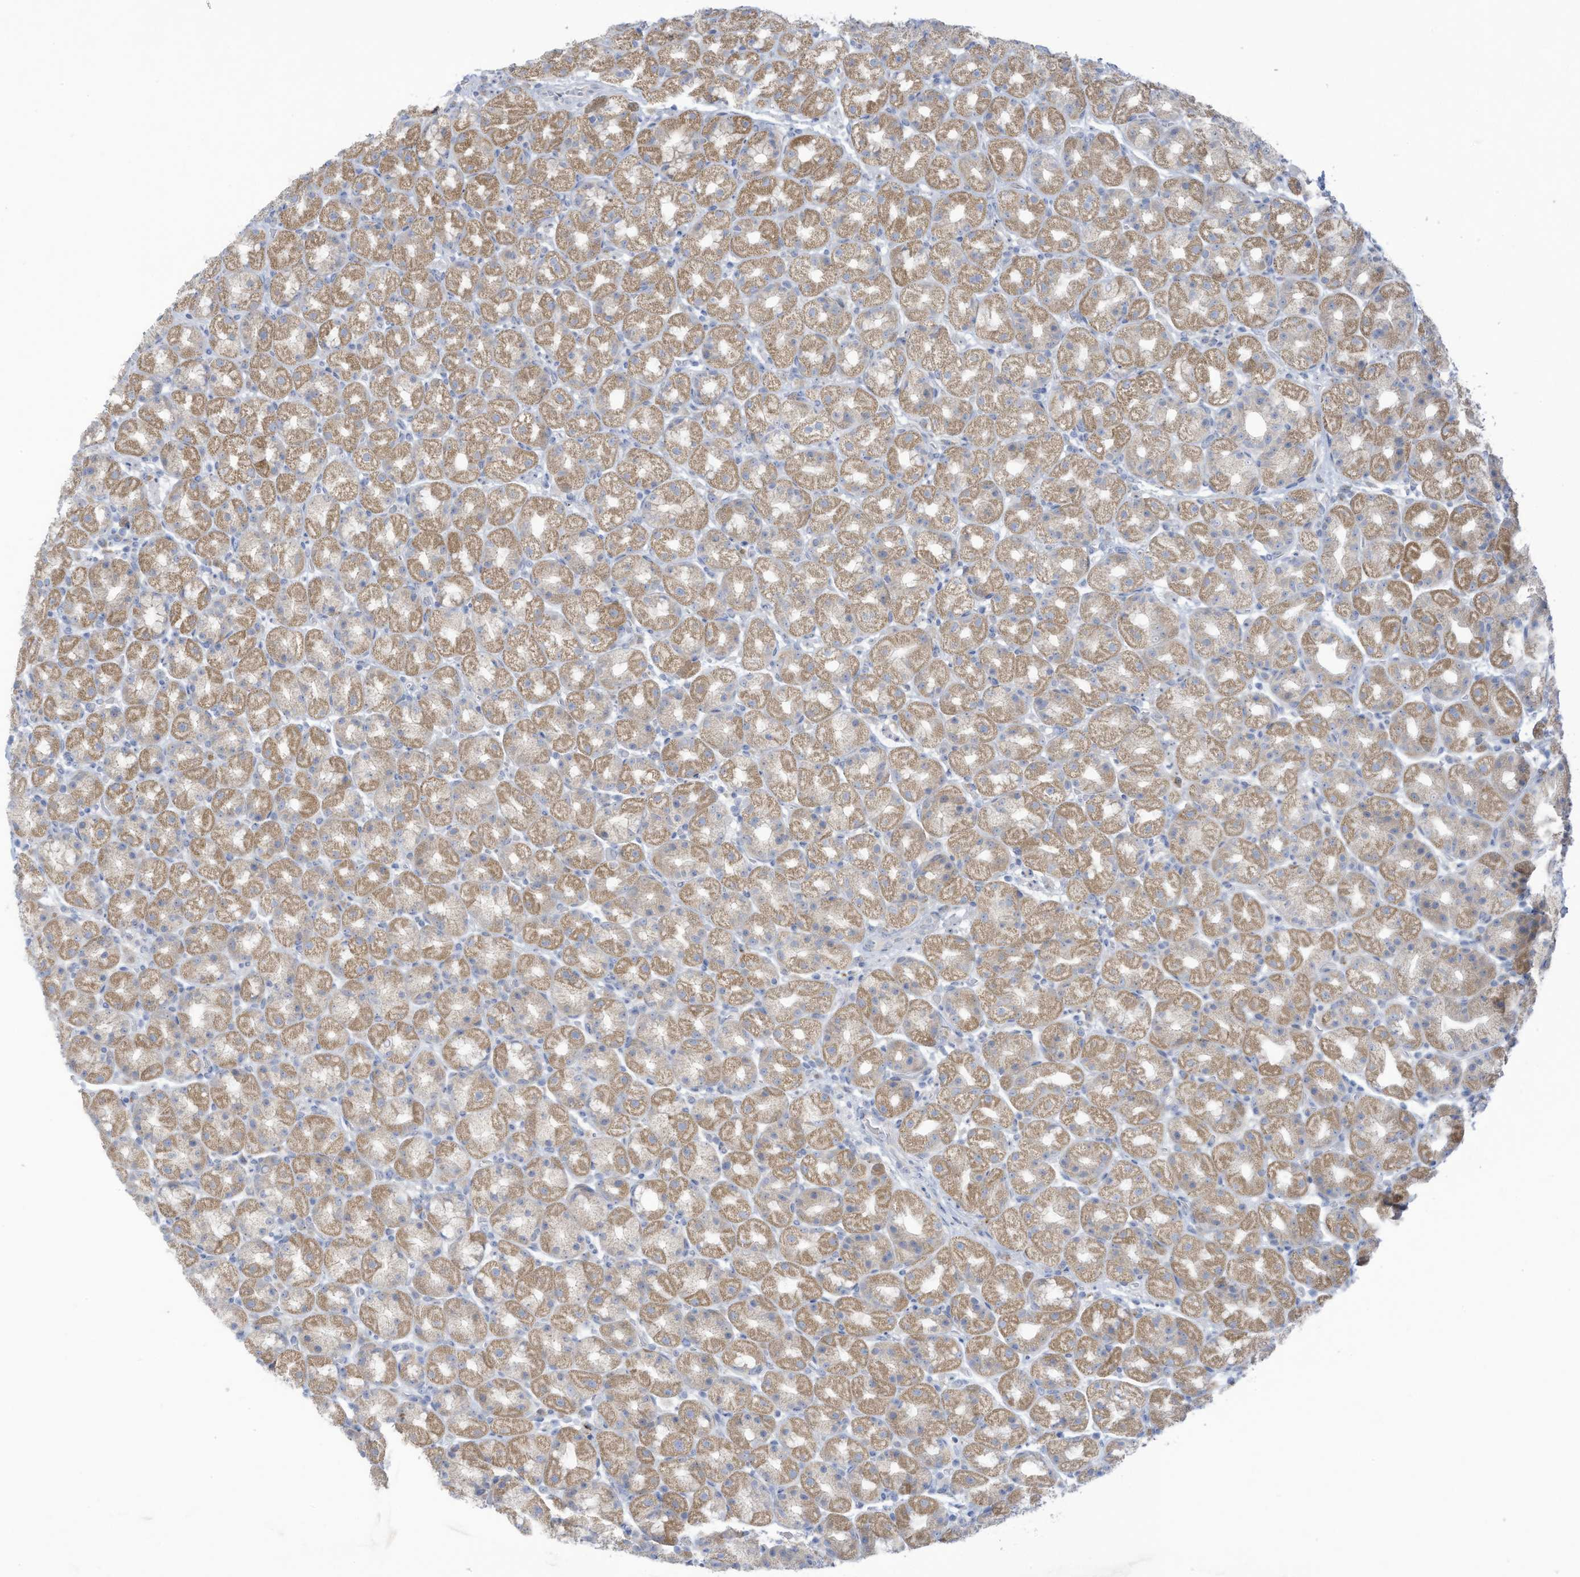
{"staining": {"intensity": "moderate", "quantity": ">75%", "location": "cytoplasmic/membranous"}, "tissue": "stomach", "cell_type": "Glandular cells", "image_type": "normal", "snomed": [{"axis": "morphology", "description": "Normal tissue, NOS"}, {"axis": "topography", "description": "Stomach, upper"}], "caption": "Immunohistochemistry of normal human stomach displays medium levels of moderate cytoplasmic/membranous positivity in approximately >75% of glandular cells.", "gene": "TRMT2B", "patient": {"sex": "male", "age": 68}}